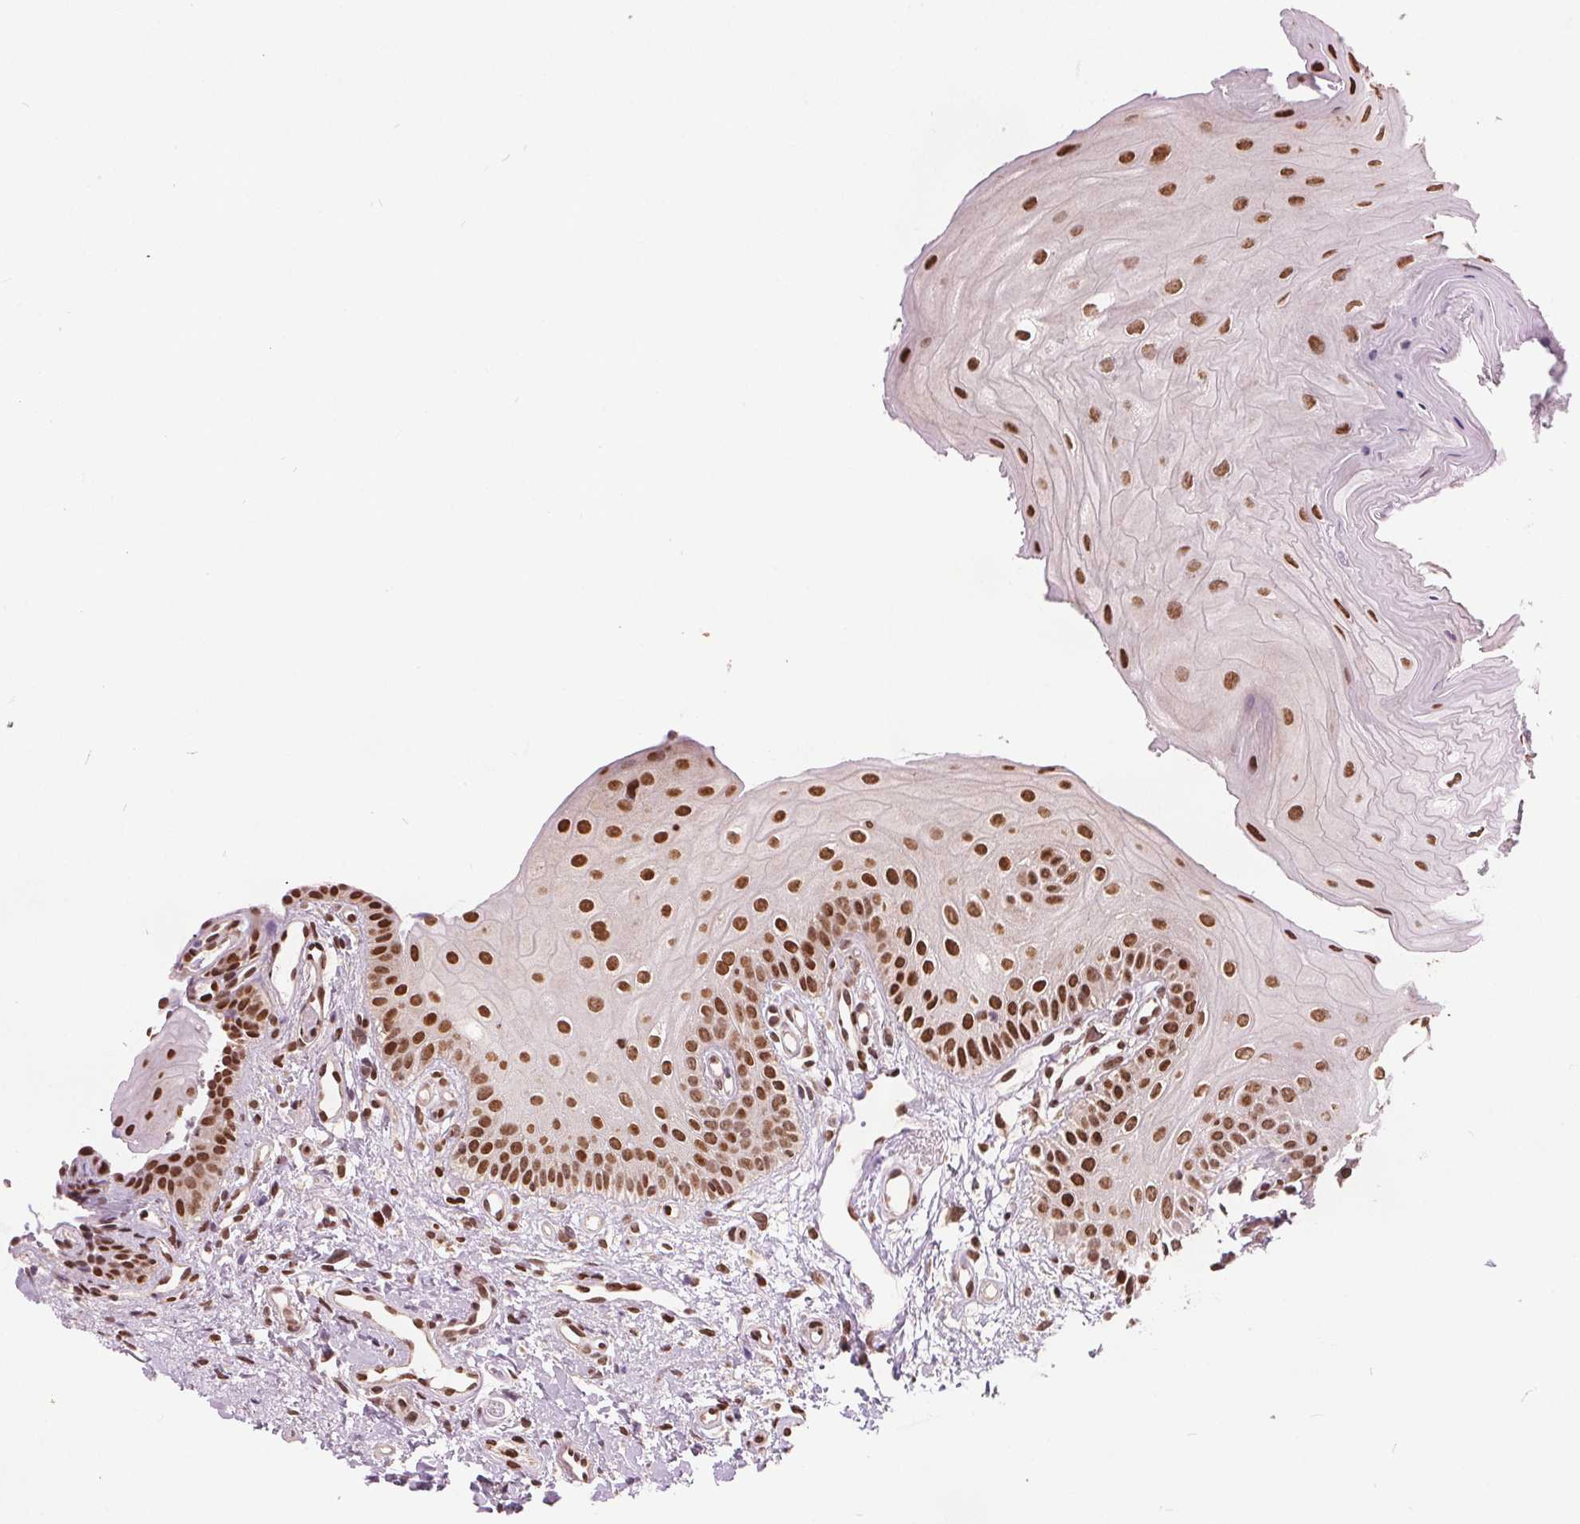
{"staining": {"intensity": "moderate", "quantity": ">75%", "location": "nuclear"}, "tissue": "oral mucosa", "cell_type": "Squamous epithelial cells", "image_type": "normal", "snomed": [{"axis": "morphology", "description": "Normal tissue, NOS"}, {"axis": "topography", "description": "Oral tissue"}], "caption": "The micrograph exhibits a brown stain indicating the presence of a protein in the nuclear of squamous epithelial cells in oral mucosa.", "gene": "ISLR2", "patient": {"sex": "female", "age": 73}}